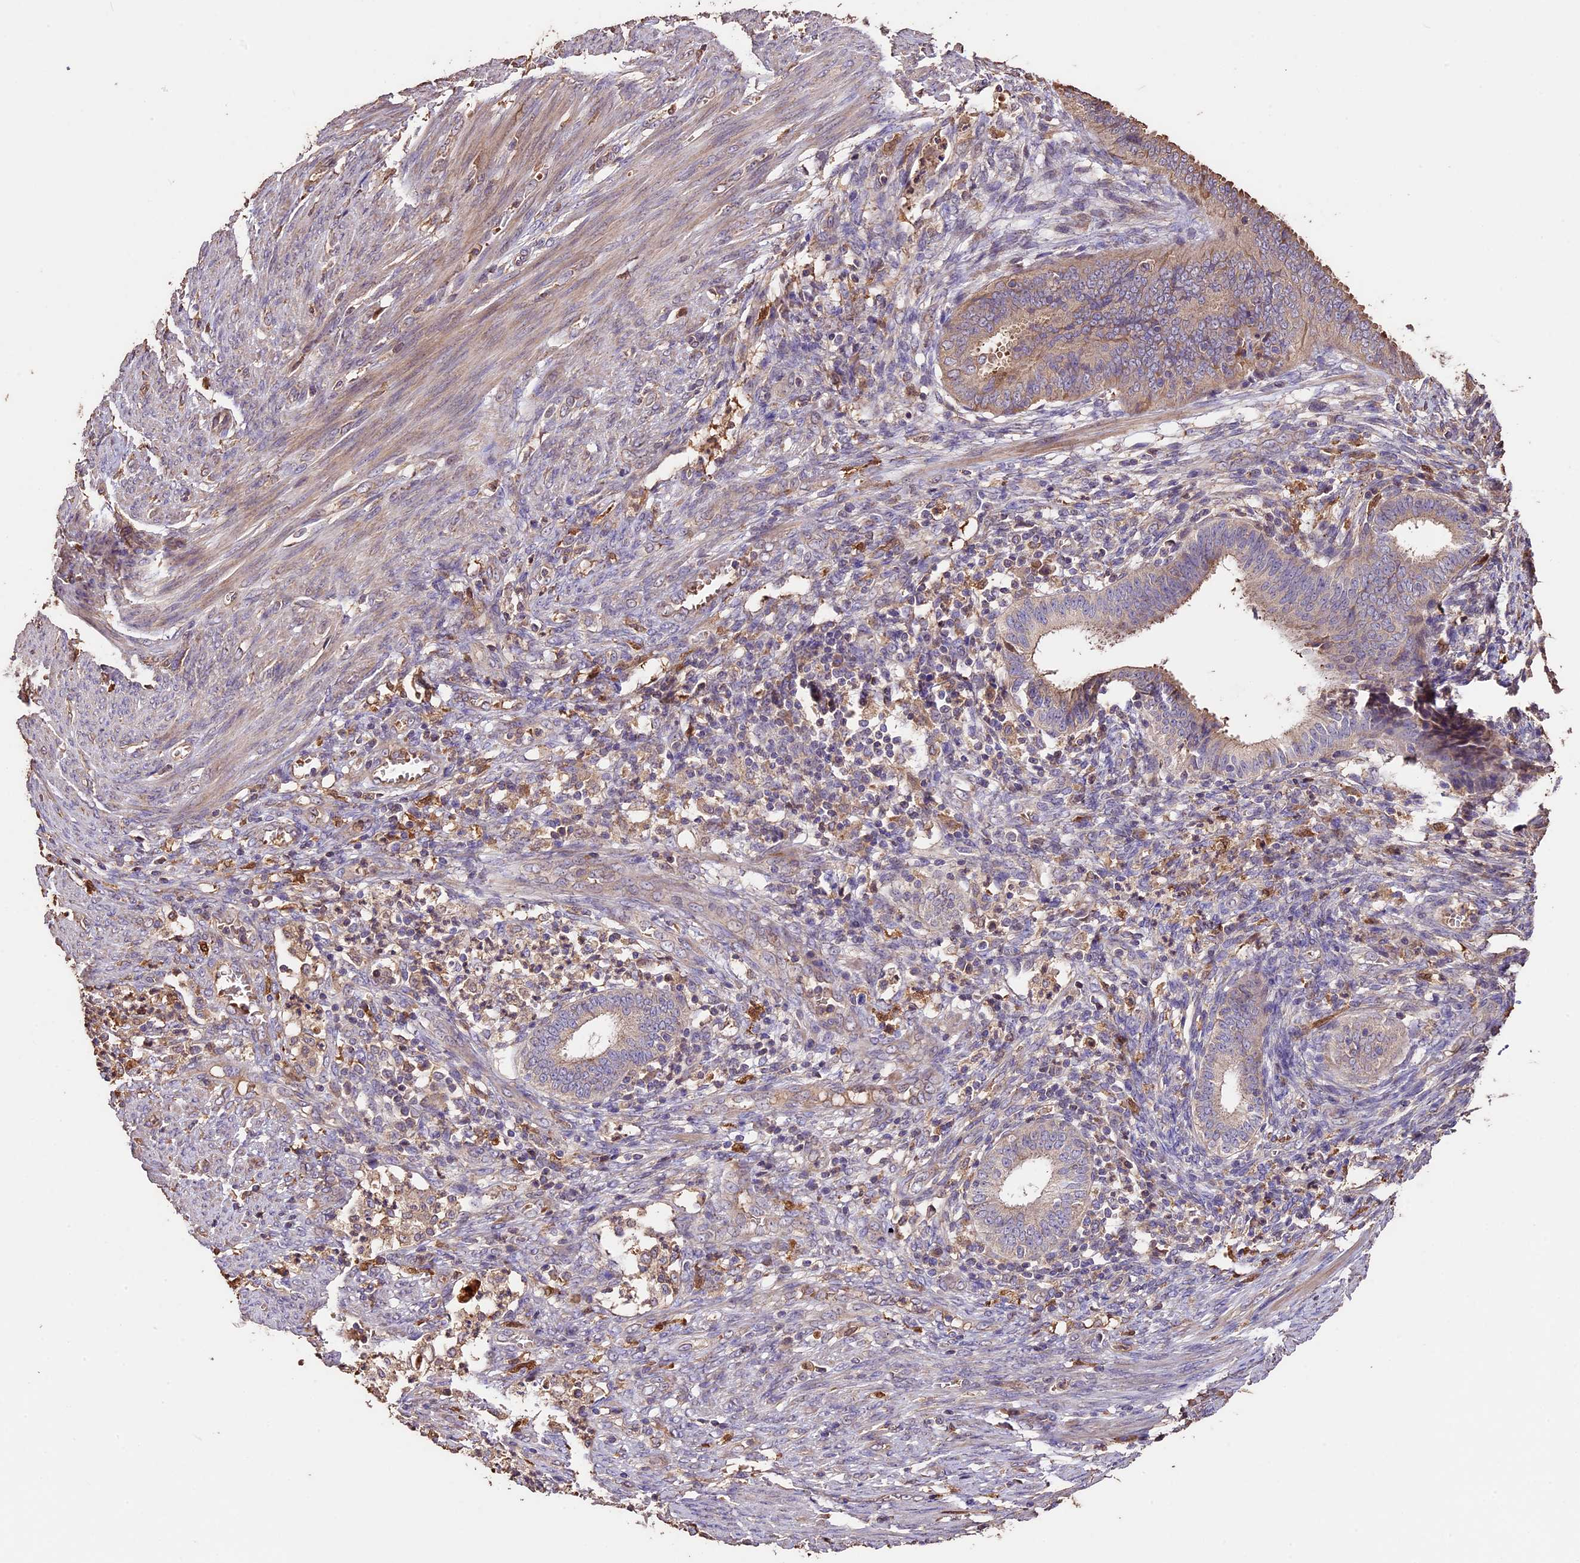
{"staining": {"intensity": "weak", "quantity": ">75%", "location": "cytoplasmic/membranous"}, "tissue": "endometrial cancer", "cell_type": "Tumor cells", "image_type": "cancer", "snomed": [{"axis": "morphology", "description": "Adenocarcinoma, NOS"}, {"axis": "topography", "description": "Endometrium"}], "caption": "Immunohistochemistry (IHC) micrograph of neoplastic tissue: endometrial cancer (adenocarcinoma) stained using immunohistochemistry shows low levels of weak protein expression localized specifically in the cytoplasmic/membranous of tumor cells, appearing as a cytoplasmic/membranous brown color.", "gene": "CRLF1", "patient": {"sex": "female", "age": 51}}